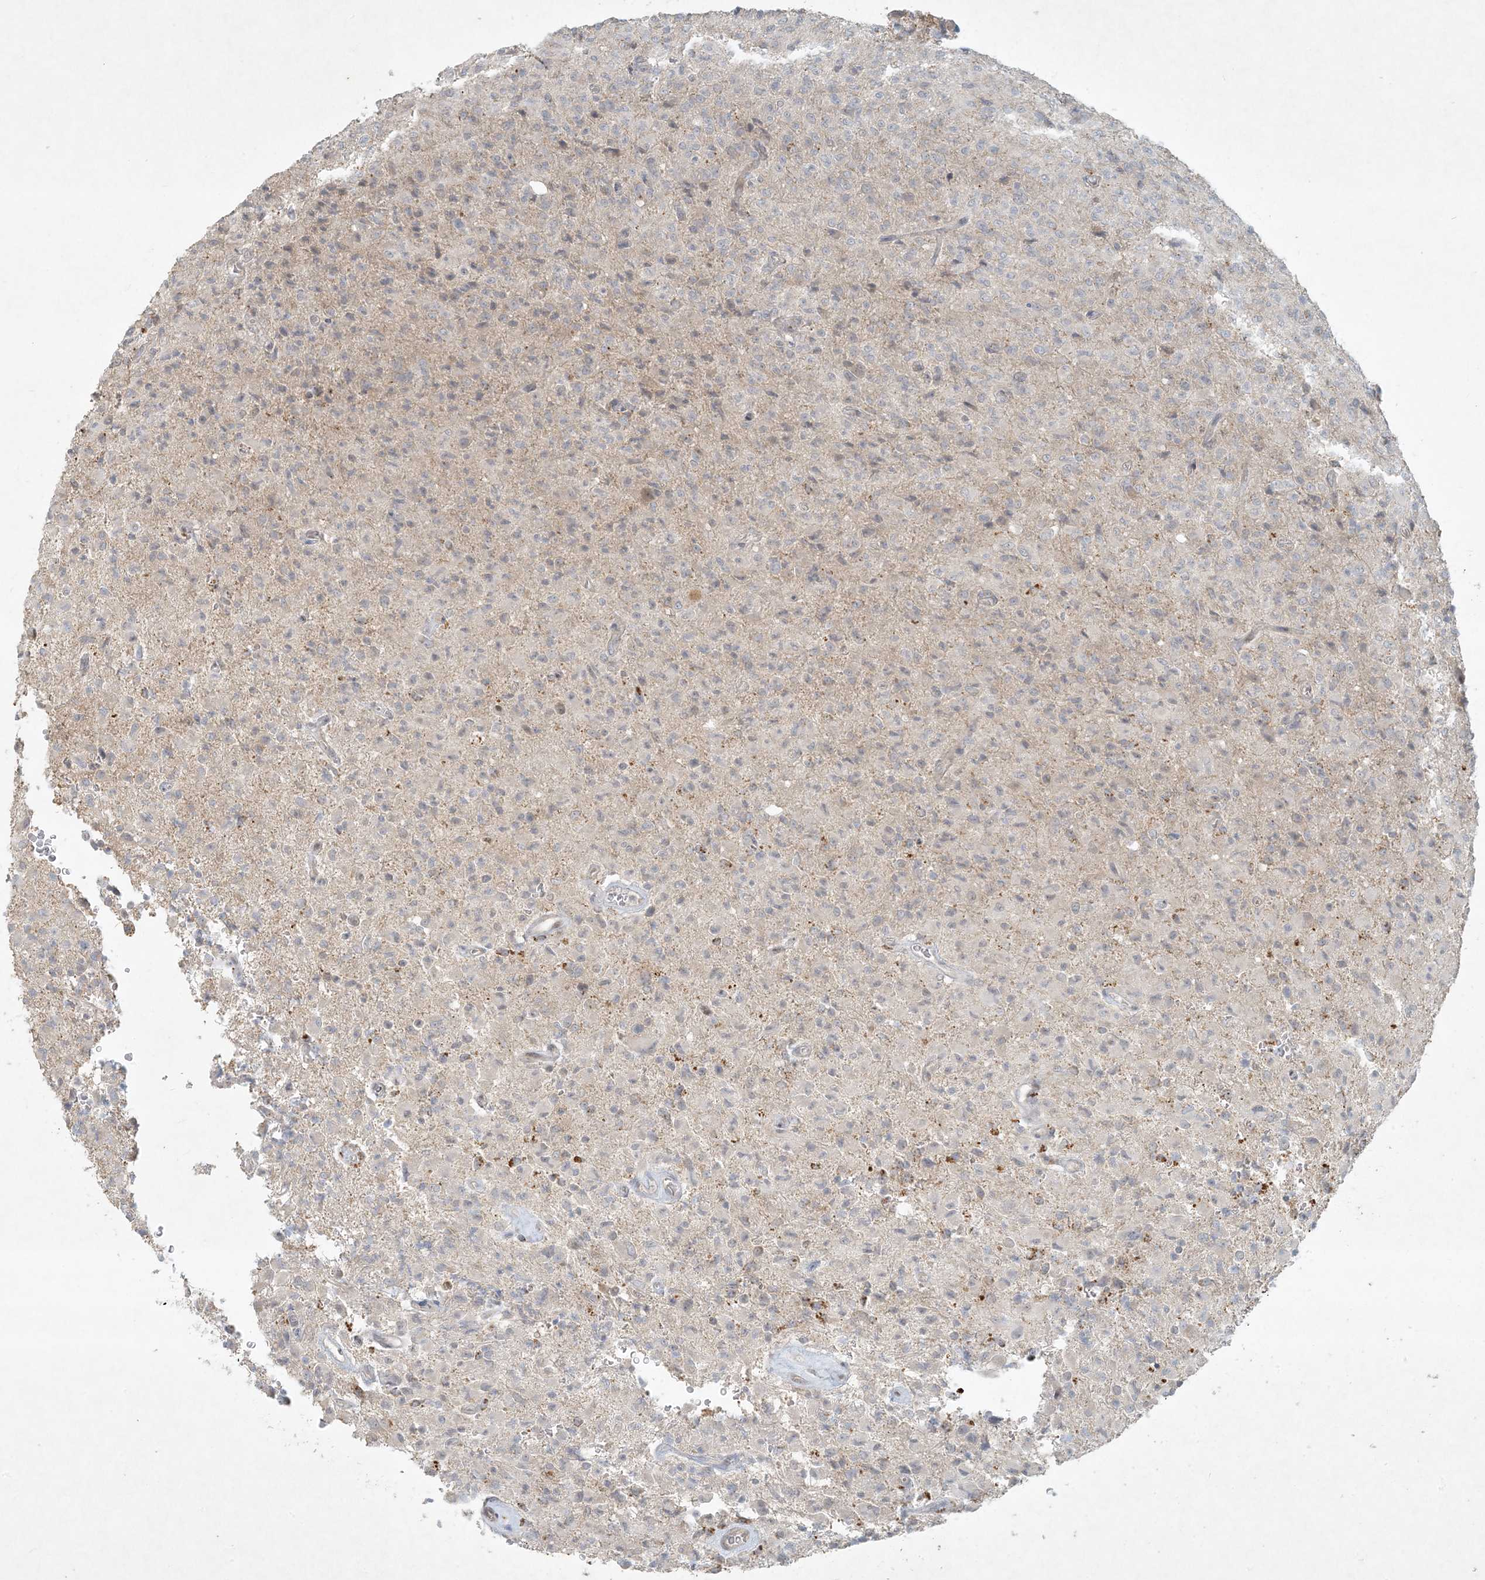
{"staining": {"intensity": "negative", "quantity": "none", "location": "none"}, "tissue": "glioma", "cell_type": "Tumor cells", "image_type": "cancer", "snomed": [{"axis": "morphology", "description": "Glioma, malignant, High grade"}, {"axis": "topography", "description": "Brain"}], "caption": "High power microscopy photomicrograph of an immunohistochemistry (IHC) histopathology image of high-grade glioma (malignant), revealing no significant expression in tumor cells.", "gene": "BCORL1", "patient": {"sex": "female", "age": 57}}